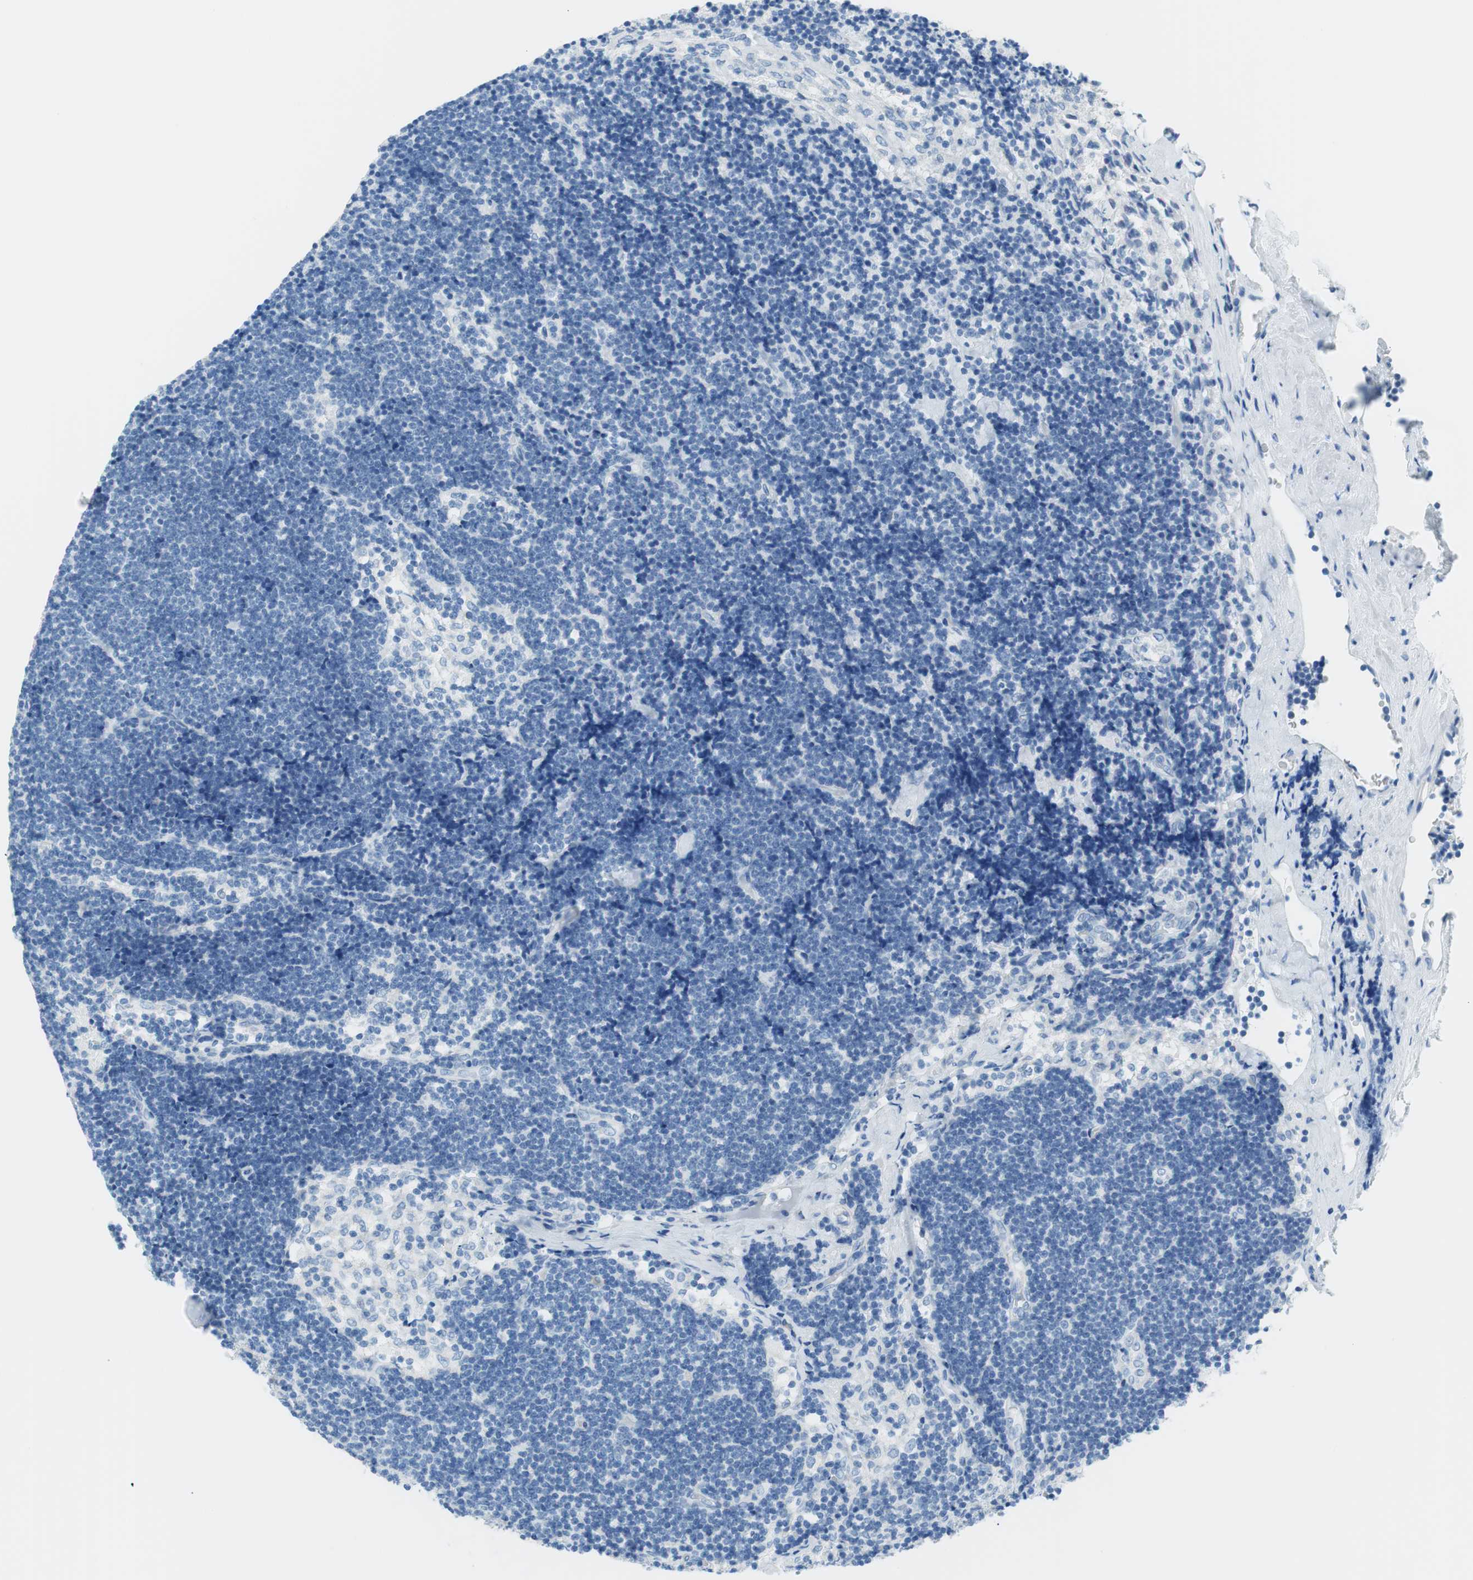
{"staining": {"intensity": "negative", "quantity": "none", "location": "none"}, "tissue": "lymph node", "cell_type": "Germinal center cells", "image_type": "normal", "snomed": [{"axis": "morphology", "description": "Normal tissue, NOS"}, {"axis": "topography", "description": "Lymph node"}], "caption": "An IHC image of normal lymph node is shown. There is no staining in germinal center cells of lymph node. (DAB IHC, high magnification).", "gene": "MYH1", "patient": {"sex": "male", "age": 63}}